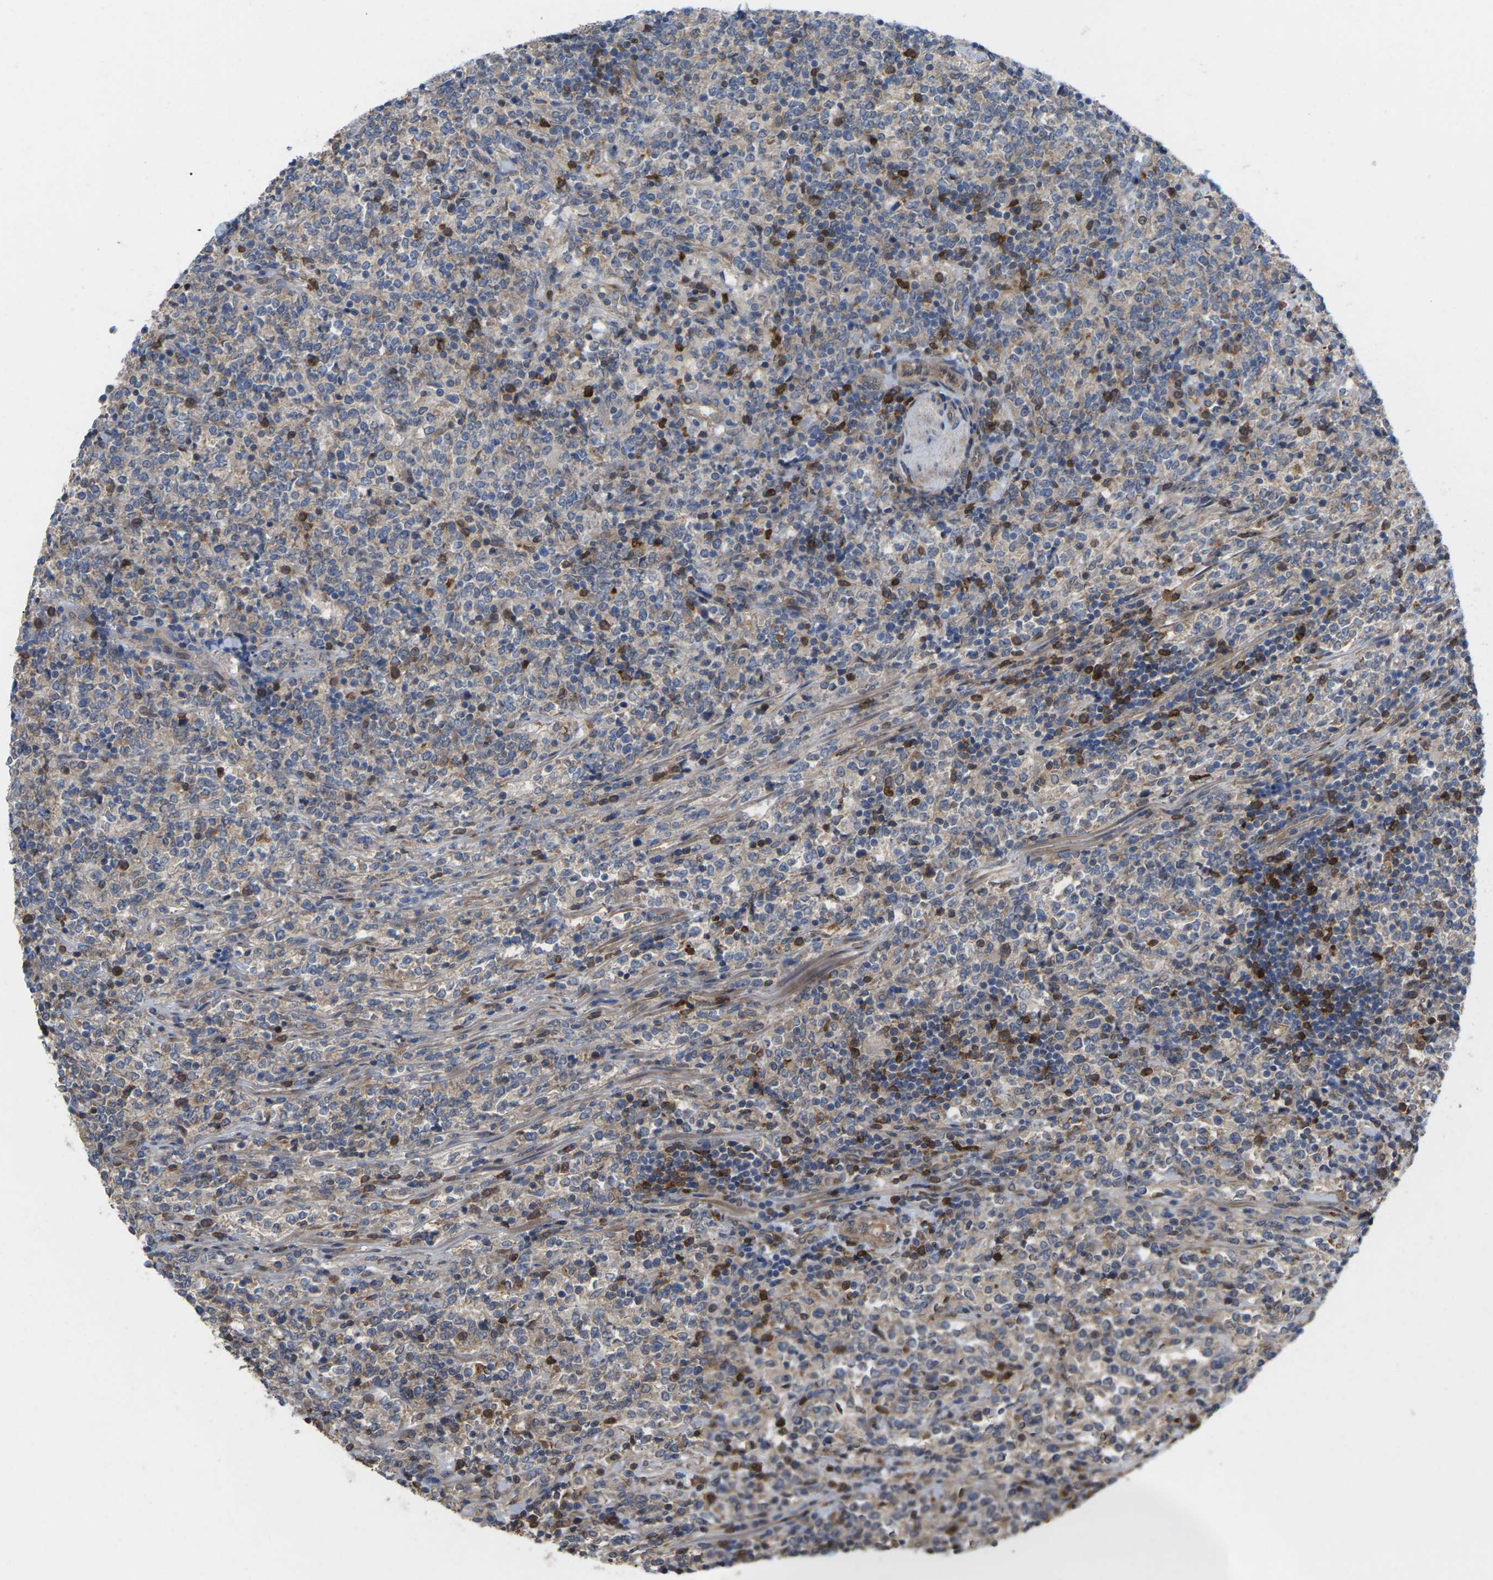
{"staining": {"intensity": "strong", "quantity": "<25%", "location": "cytoplasmic/membranous"}, "tissue": "lymphoma", "cell_type": "Tumor cells", "image_type": "cancer", "snomed": [{"axis": "morphology", "description": "Malignant lymphoma, non-Hodgkin's type, High grade"}, {"axis": "topography", "description": "Soft tissue"}], "caption": "Immunohistochemistry micrograph of human lymphoma stained for a protein (brown), which exhibits medium levels of strong cytoplasmic/membranous positivity in about <25% of tumor cells.", "gene": "TIAM1", "patient": {"sex": "male", "age": 18}}